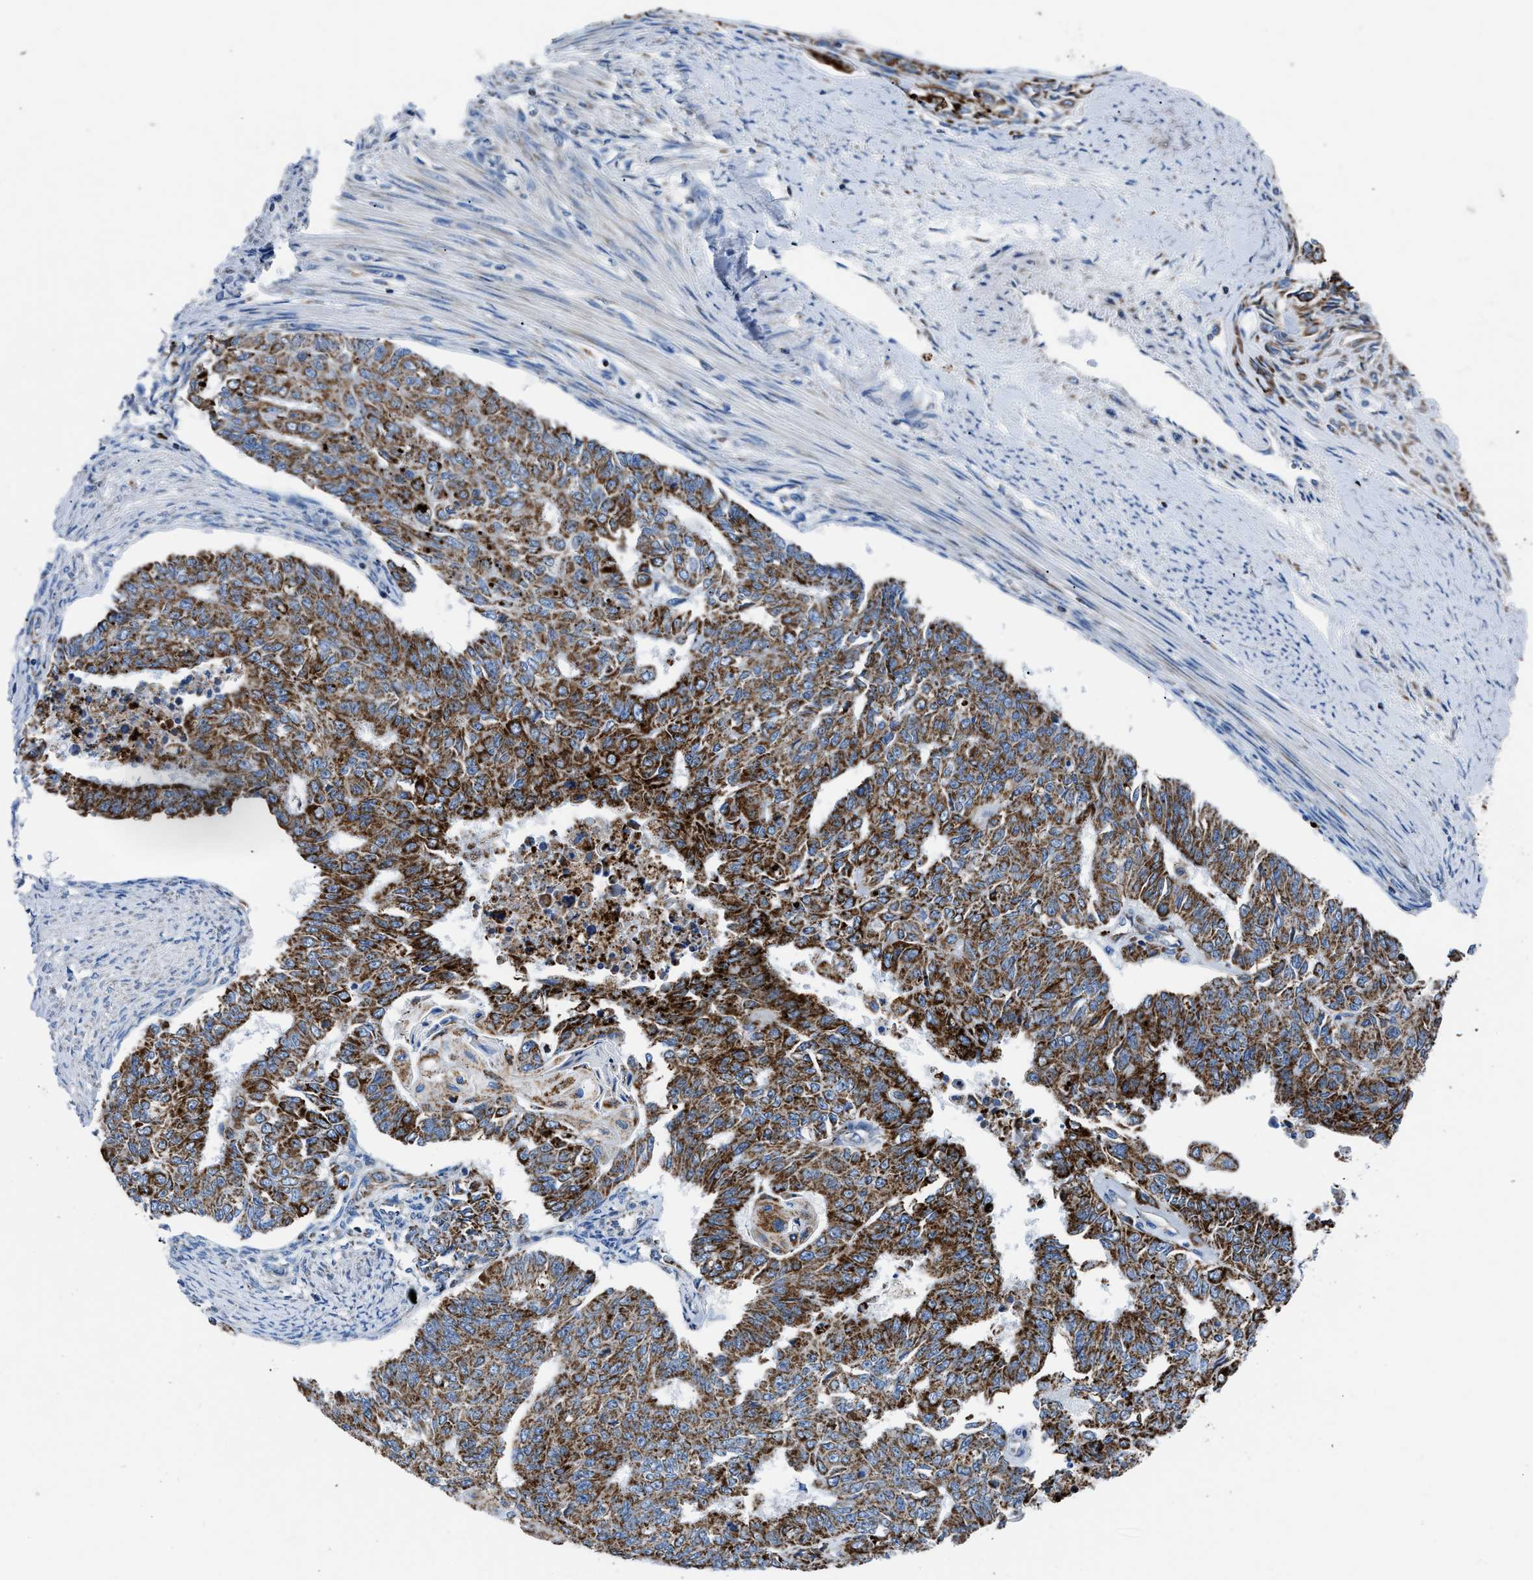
{"staining": {"intensity": "strong", "quantity": ">75%", "location": "cytoplasmic/membranous"}, "tissue": "endometrial cancer", "cell_type": "Tumor cells", "image_type": "cancer", "snomed": [{"axis": "morphology", "description": "Adenocarcinoma, NOS"}, {"axis": "topography", "description": "Endometrium"}], "caption": "A histopathology image of human endometrial cancer stained for a protein demonstrates strong cytoplasmic/membranous brown staining in tumor cells.", "gene": "ZDHHC3", "patient": {"sex": "female", "age": 32}}